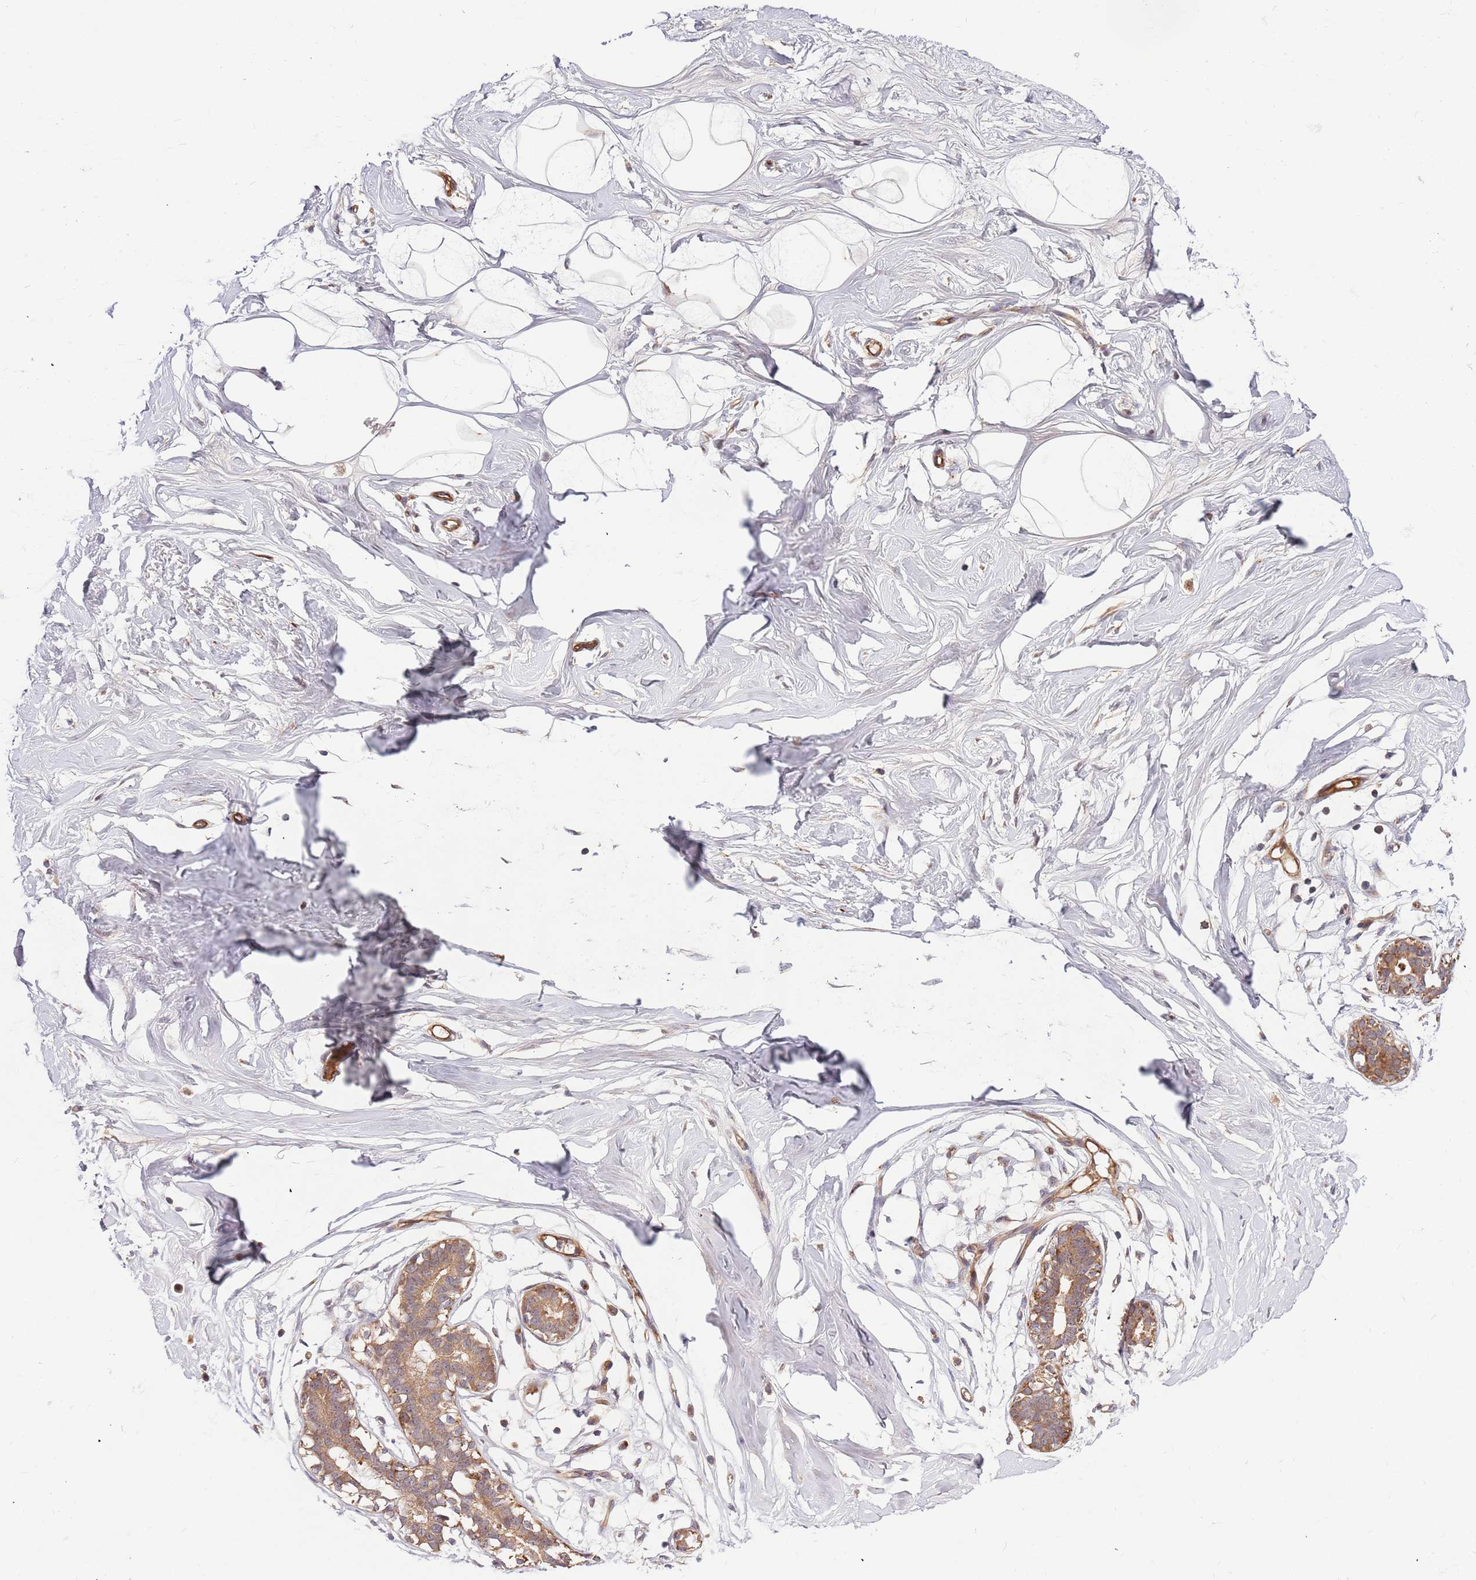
{"staining": {"intensity": "negative", "quantity": "none", "location": "none"}, "tissue": "breast", "cell_type": "Adipocytes", "image_type": "normal", "snomed": [{"axis": "morphology", "description": "Normal tissue, NOS"}, {"axis": "morphology", "description": "Adenoma, NOS"}, {"axis": "topography", "description": "Breast"}], "caption": "Immunohistochemistry micrograph of unremarkable breast: human breast stained with DAB exhibits no significant protein expression in adipocytes.", "gene": "HAUS3", "patient": {"sex": "female", "age": 23}}